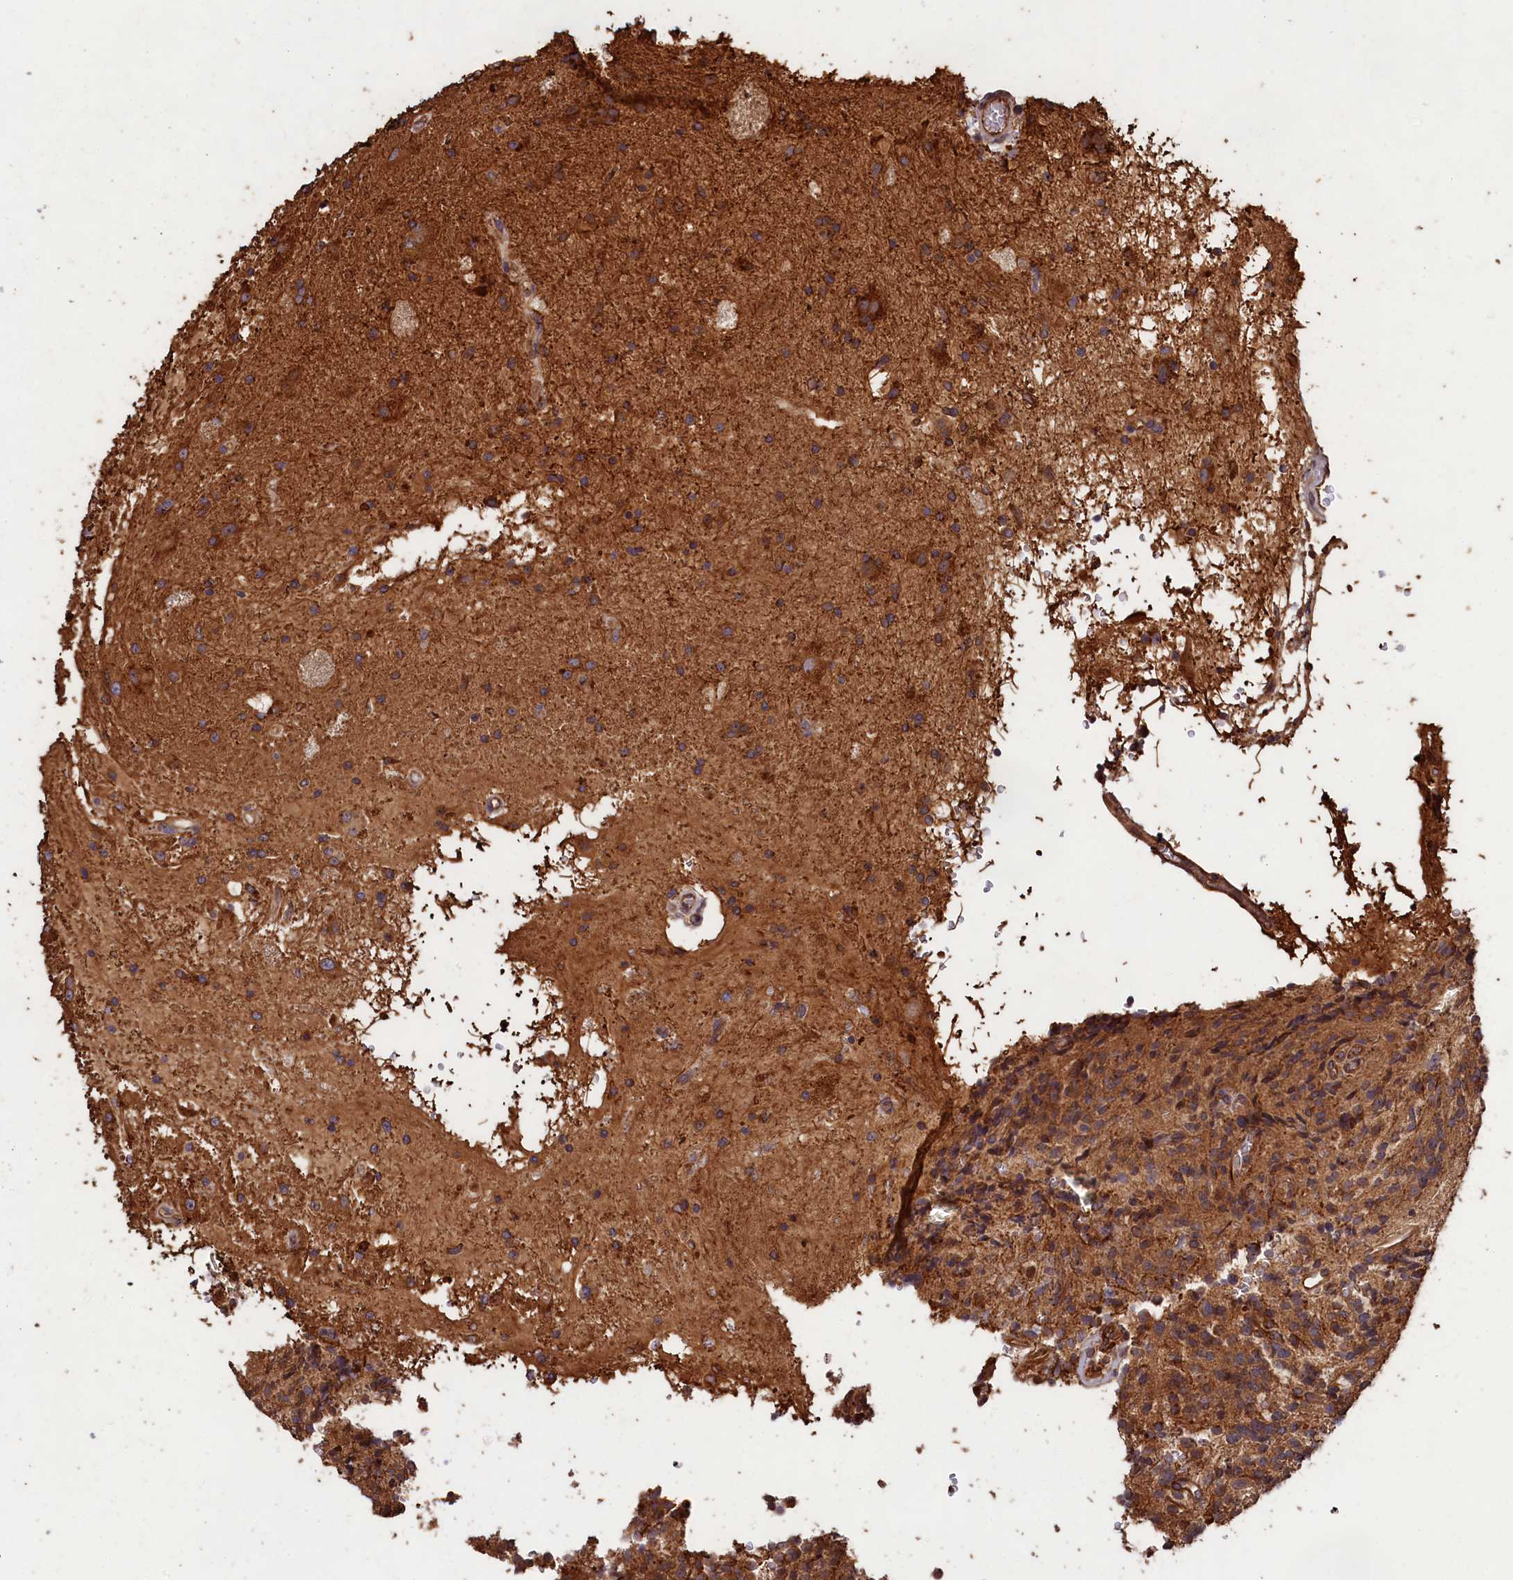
{"staining": {"intensity": "strong", "quantity": ">75%", "location": "cytoplasmic/membranous"}, "tissue": "glioma", "cell_type": "Tumor cells", "image_type": "cancer", "snomed": [{"axis": "morphology", "description": "Glioma, malignant, High grade"}, {"axis": "topography", "description": "Brain"}], "caption": "Immunohistochemistry (IHC) staining of glioma, which reveals high levels of strong cytoplasmic/membranous positivity in about >75% of tumor cells indicating strong cytoplasmic/membranous protein staining. The staining was performed using DAB (brown) for protein detection and nuclei were counterstained in hematoxylin (blue).", "gene": "CCDC124", "patient": {"sex": "male", "age": 34}}